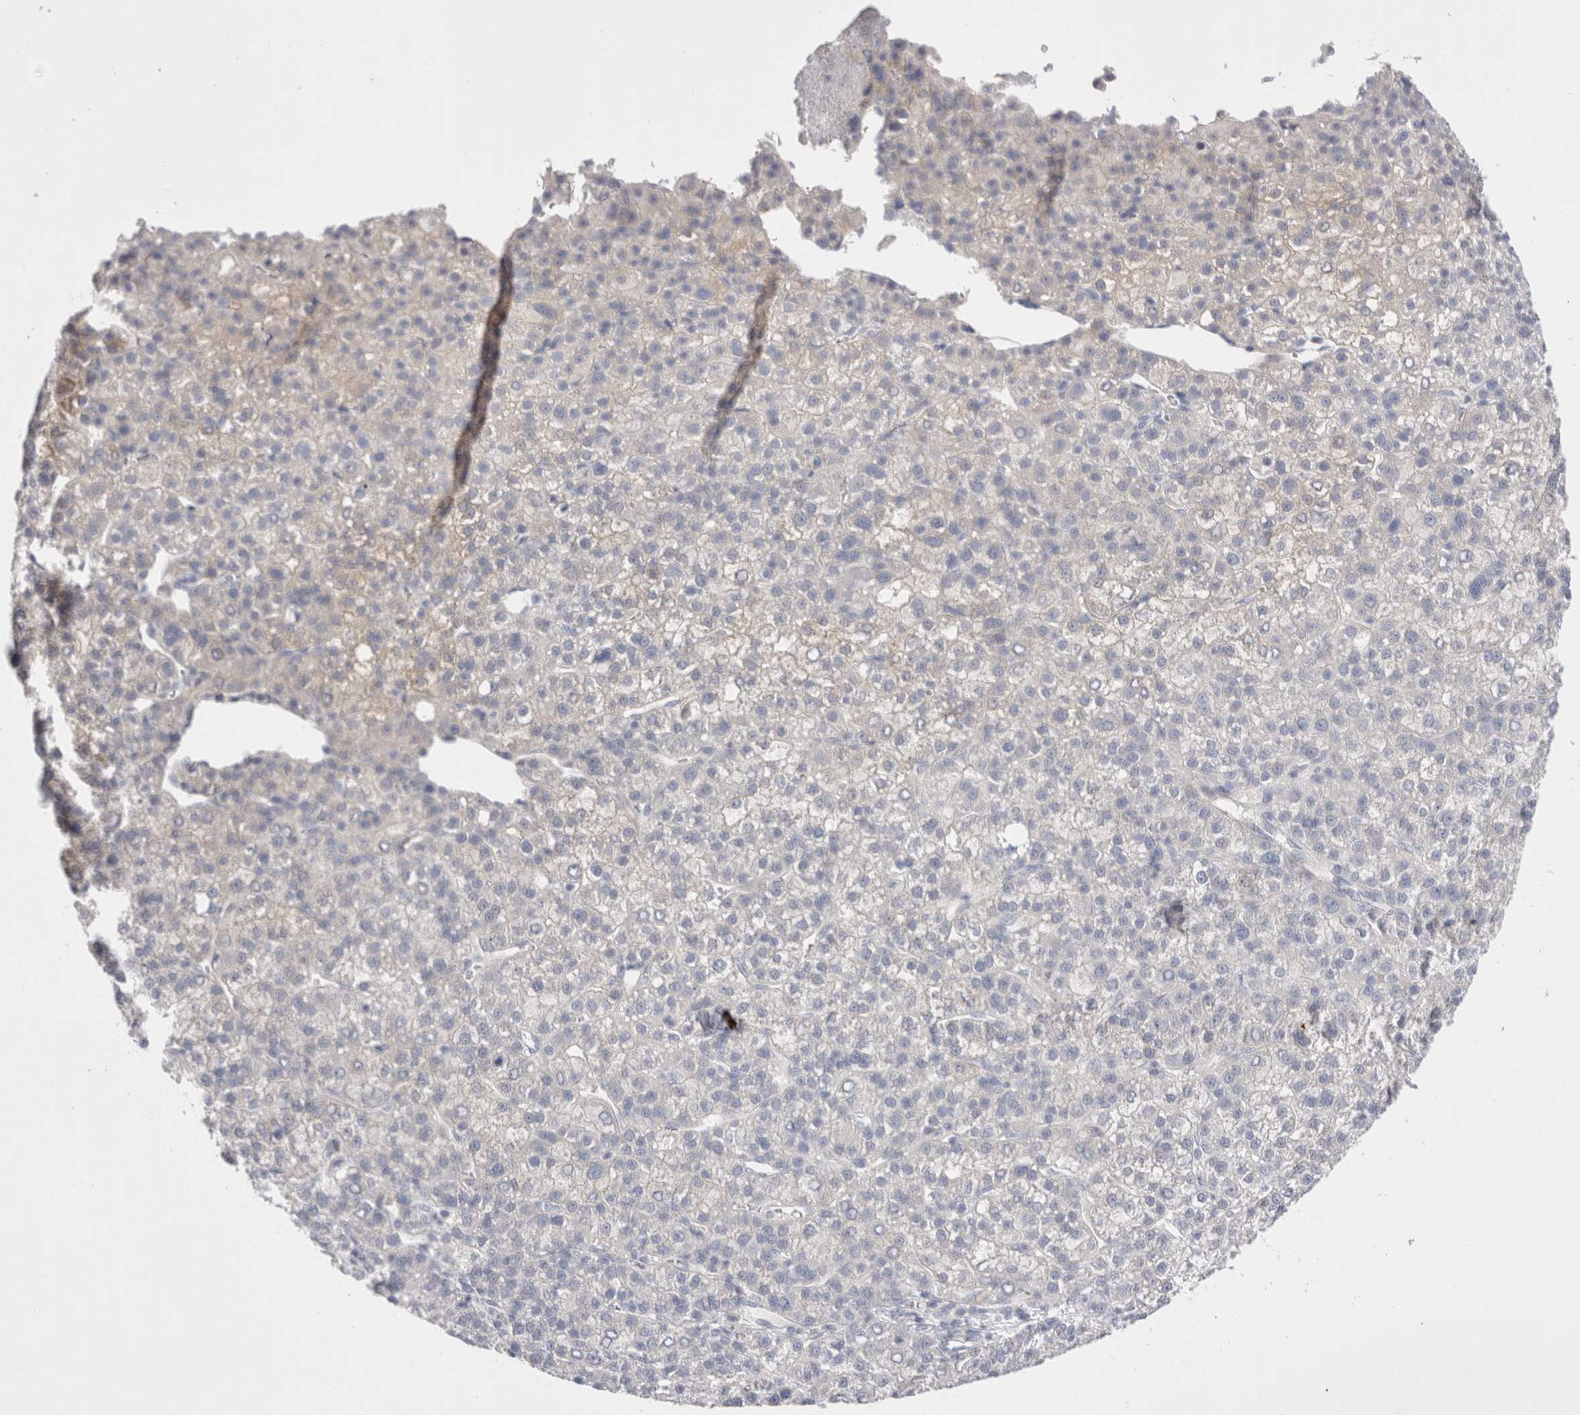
{"staining": {"intensity": "negative", "quantity": "none", "location": "none"}, "tissue": "liver cancer", "cell_type": "Tumor cells", "image_type": "cancer", "snomed": [{"axis": "morphology", "description": "Carcinoma, Hepatocellular, NOS"}, {"axis": "topography", "description": "Liver"}], "caption": "Immunohistochemistry (IHC) histopathology image of neoplastic tissue: liver hepatocellular carcinoma stained with DAB (3,3'-diaminobenzidine) shows no significant protein staining in tumor cells.", "gene": "SPINK2", "patient": {"sex": "female", "age": 58}}